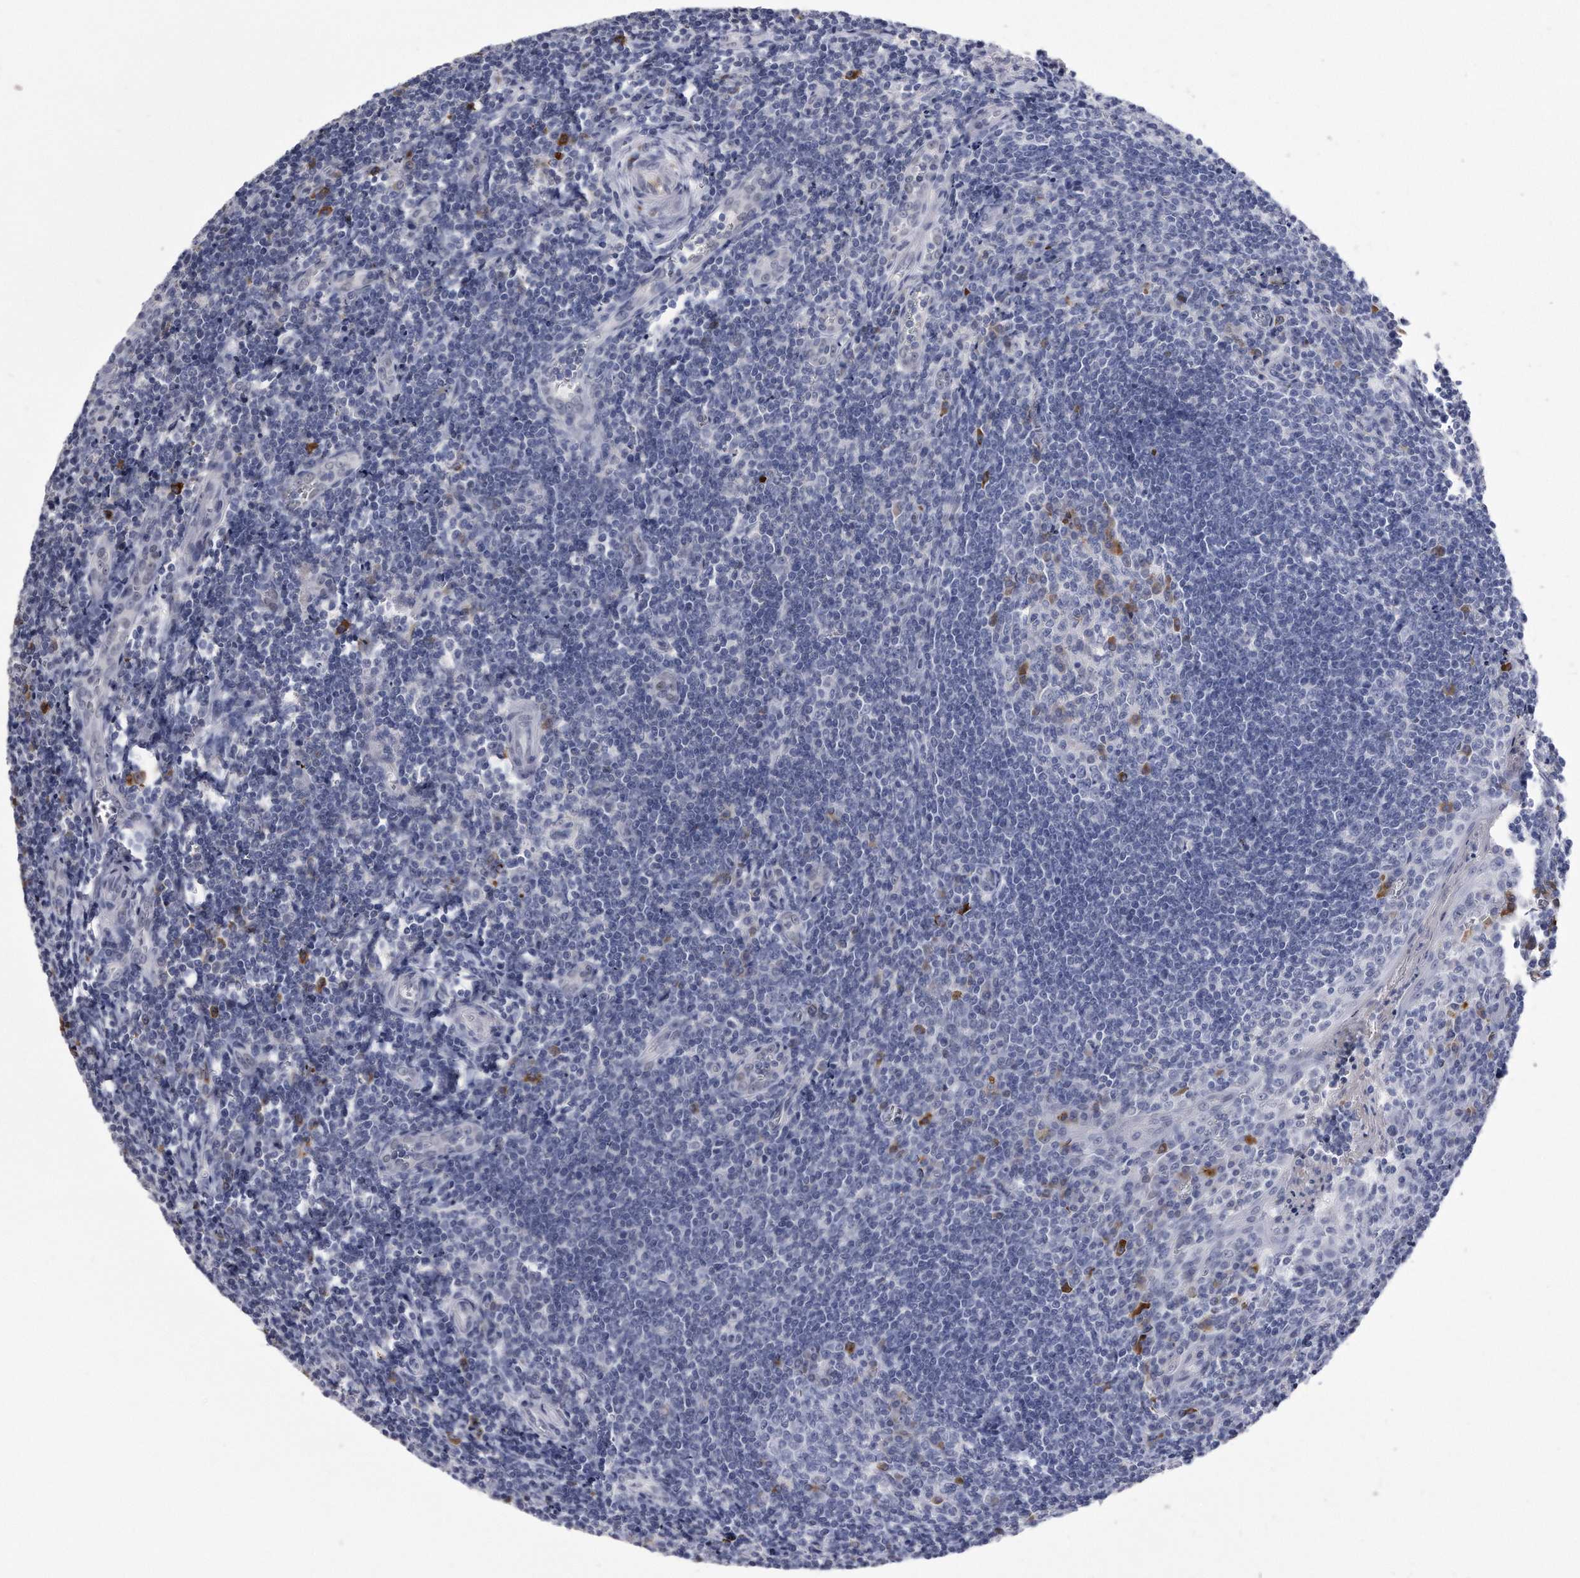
{"staining": {"intensity": "moderate", "quantity": "<25%", "location": "cytoplasmic/membranous"}, "tissue": "tonsil", "cell_type": "Germinal center cells", "image_type": "normal", "snomed": [{"axis": "morphology", "description": "Normal tissue, NOS"}, {"axis": "topography", "description": "Tonsil"}], "caption": "Immunohistochemistry (DAB (3,3'-diaminobenzidine)) staining of benign human tonsil displays moderate cytoplasmic/membranous protein staining in approximately <25% of germinal center cells.", "gene": "KCTD8", "patient": {"sex": "male", "age": 27}}